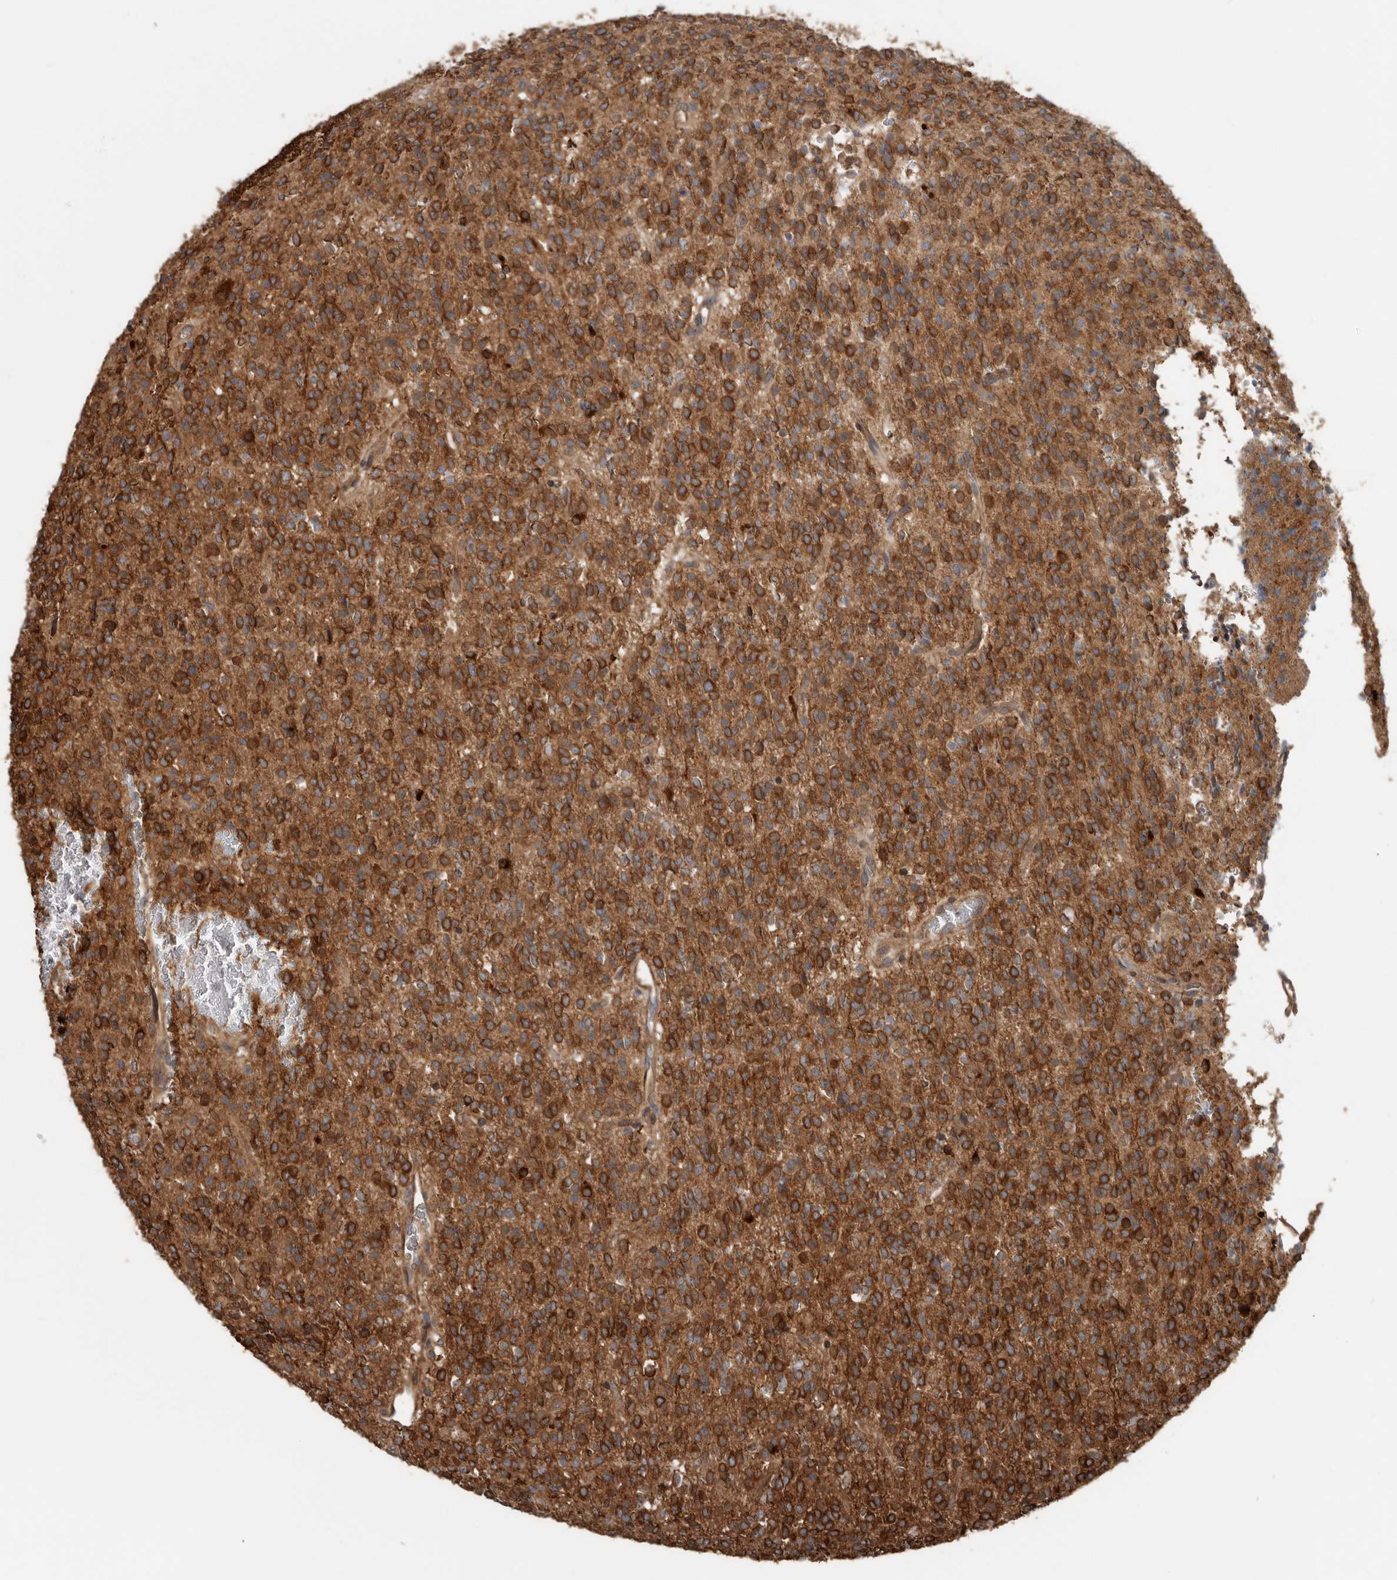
{"staining": {"intensity": "moderate", "quantity": ">75%", "location": "cytoplasmic/membranous"}, "tissue": "glioma", "cell_type": "Tumor cells", "image_type": "cancer", "snomed": [{"axis": "morphology", "description": "Glioma, malignant, High grade"}, {"axis": "topography", "description": "Brain"}], "caption": "Tumor cells exhibit medium levels of moderate cytoplasmic/membranous expression in about >75% of cells in glioma.", "gene": "EXOC3L1", "patient": {"sex": "male", "age": 34}}